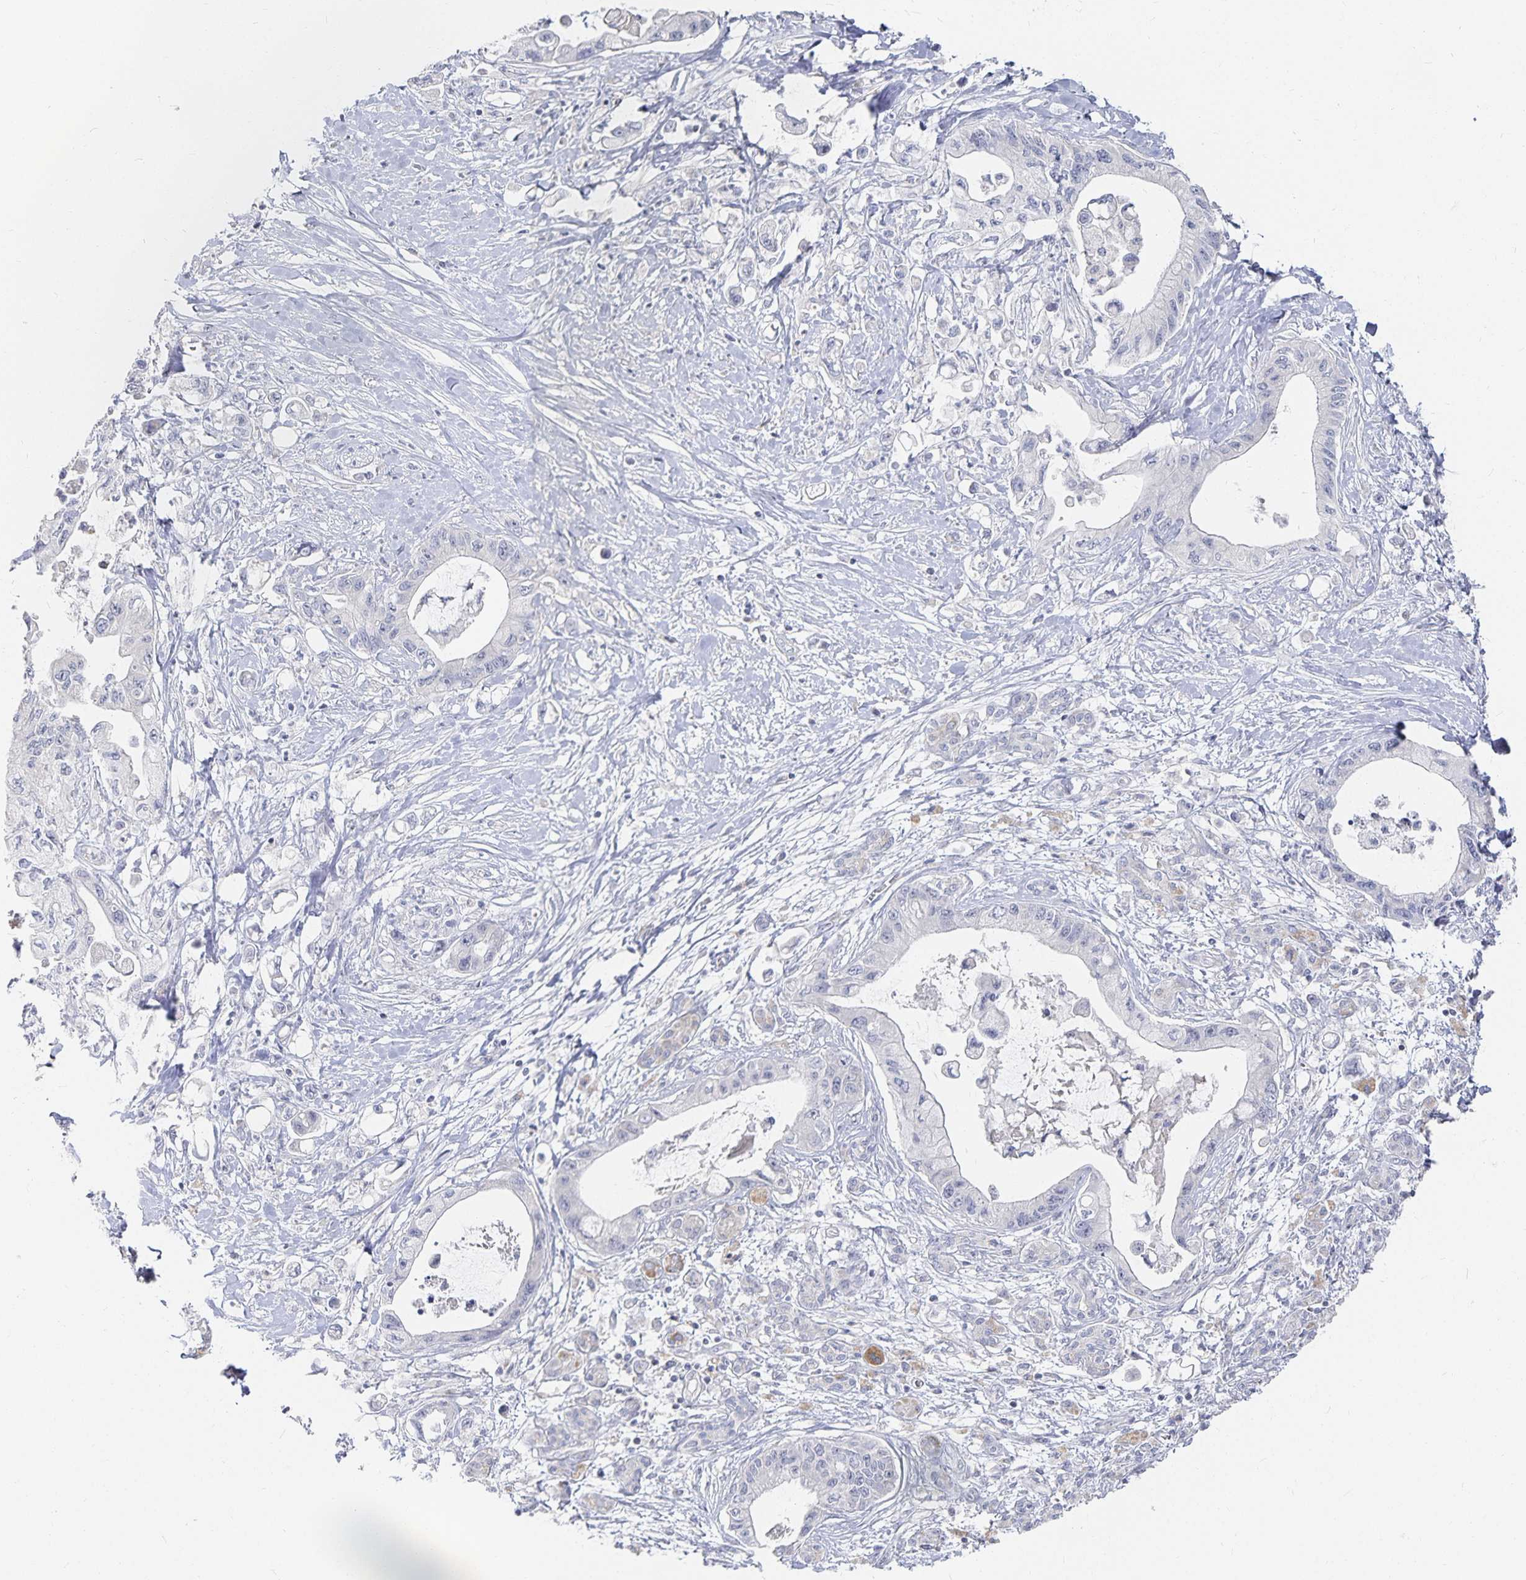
{"staining": {"intensity": "negative", "quantity": "none", "location": "none"}, "tissue": "pancreatic cancer", "cell_type": "Tumor cells", "image_type": "cancer", "snomed": [{"axis": "morphology", "description": "Adenocarcinoma, NOS"}, {"axis": "topography", "description": "Pancreas"}], "caption": "A high-resolution histopathology image shows IHC staining of pancreatic adenocarcinoma, which displays no significant positivity in tumor cells.", "gene": "DNAH9", "patient": {"sex": "male", "age": 61}}